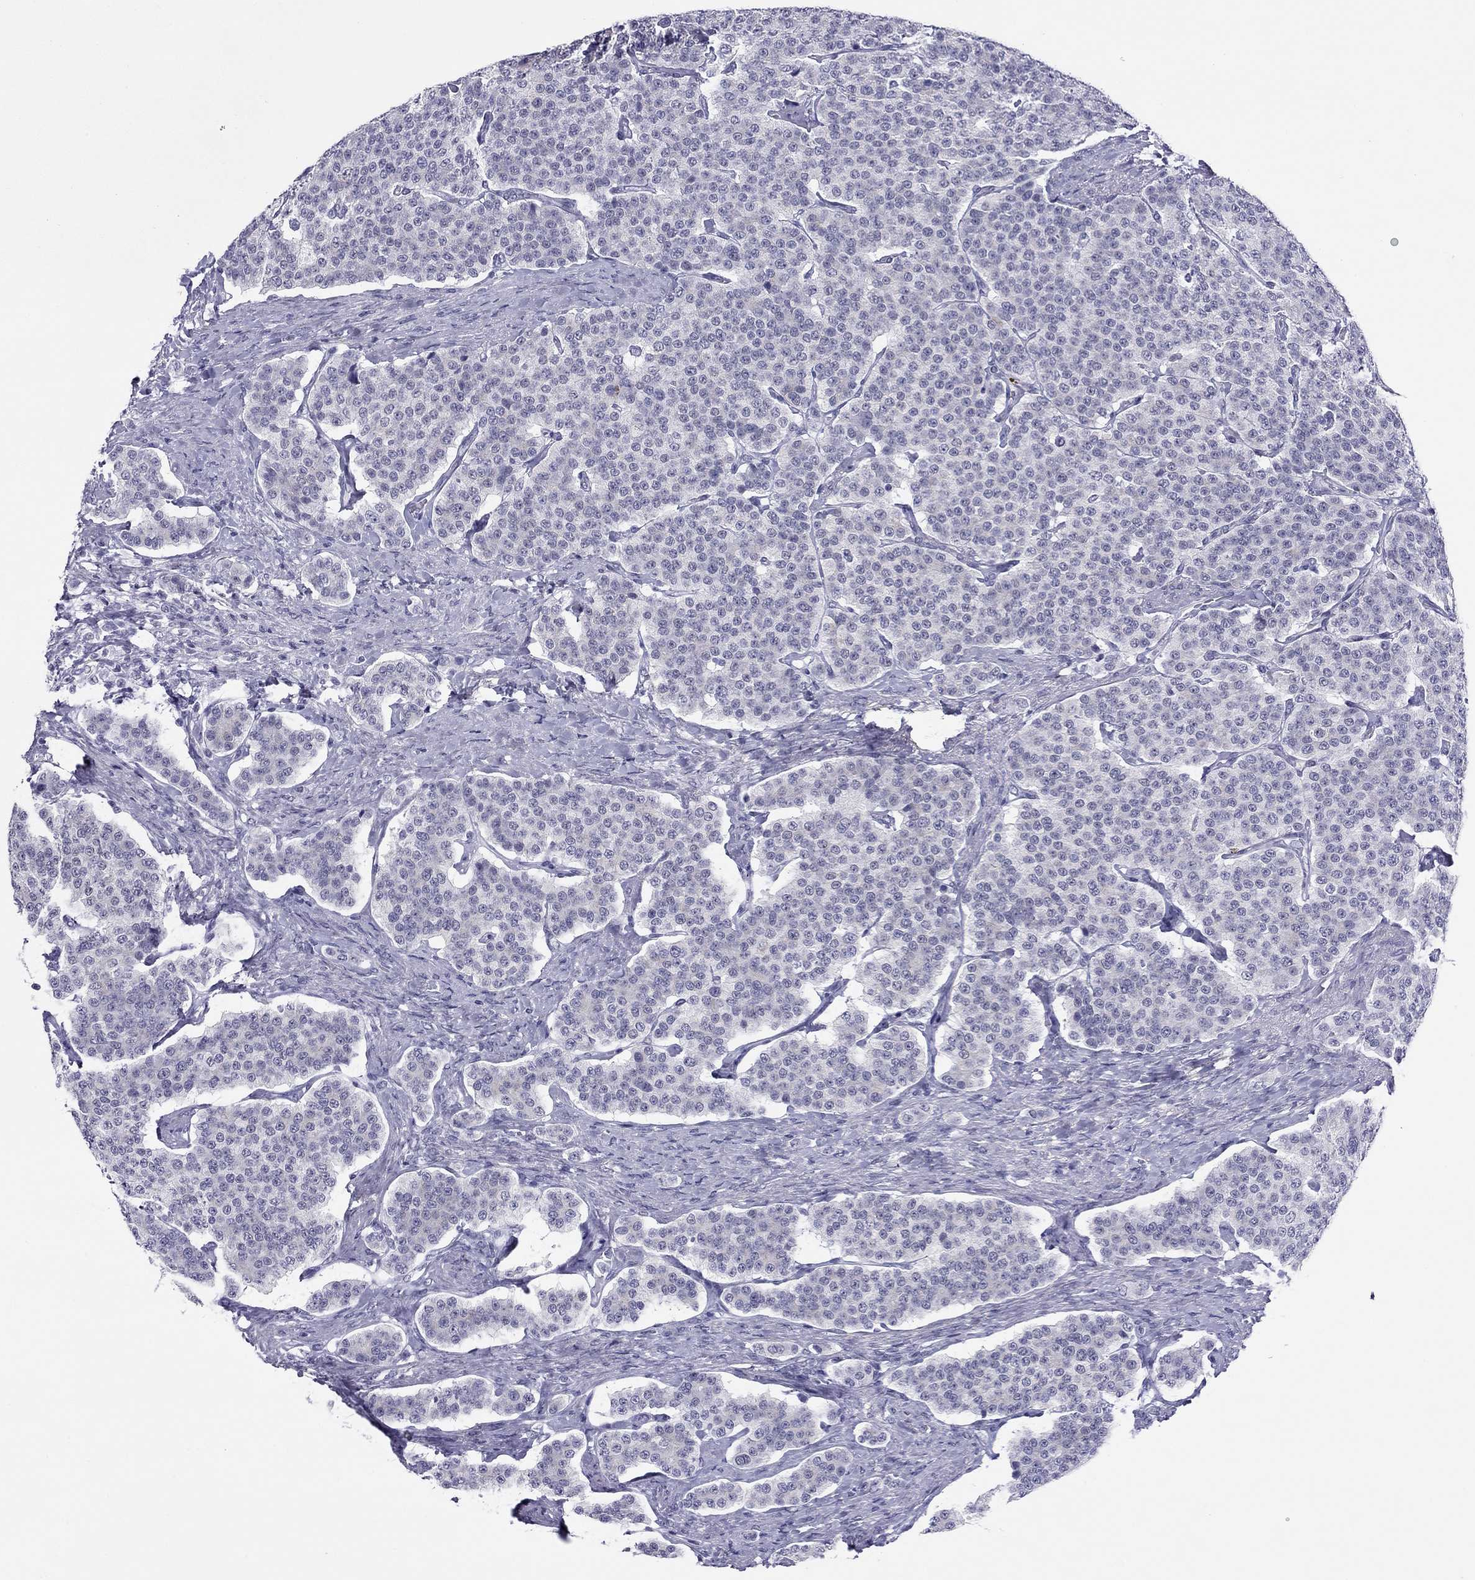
{"staining": {"intensity": "negative", "quantity": "none", "location": "none"}, "tissue": "carcinoid", "cell_type": "Tumor cells", "image_type": "cancer", "snomed": [{"axis": "morphology", "description": "Carcinoid, malignant, NOS"}, {"axis": "topography", "description": "Small intestine"}], "caption": "An immunohistochemistry (IHC) histopathology image of malignant carcinoid is shown. There is no staining in tumor cells of malignant carcinoid.", "gene": "MYMX", "patient": {"sex": "female", "age": 58}}